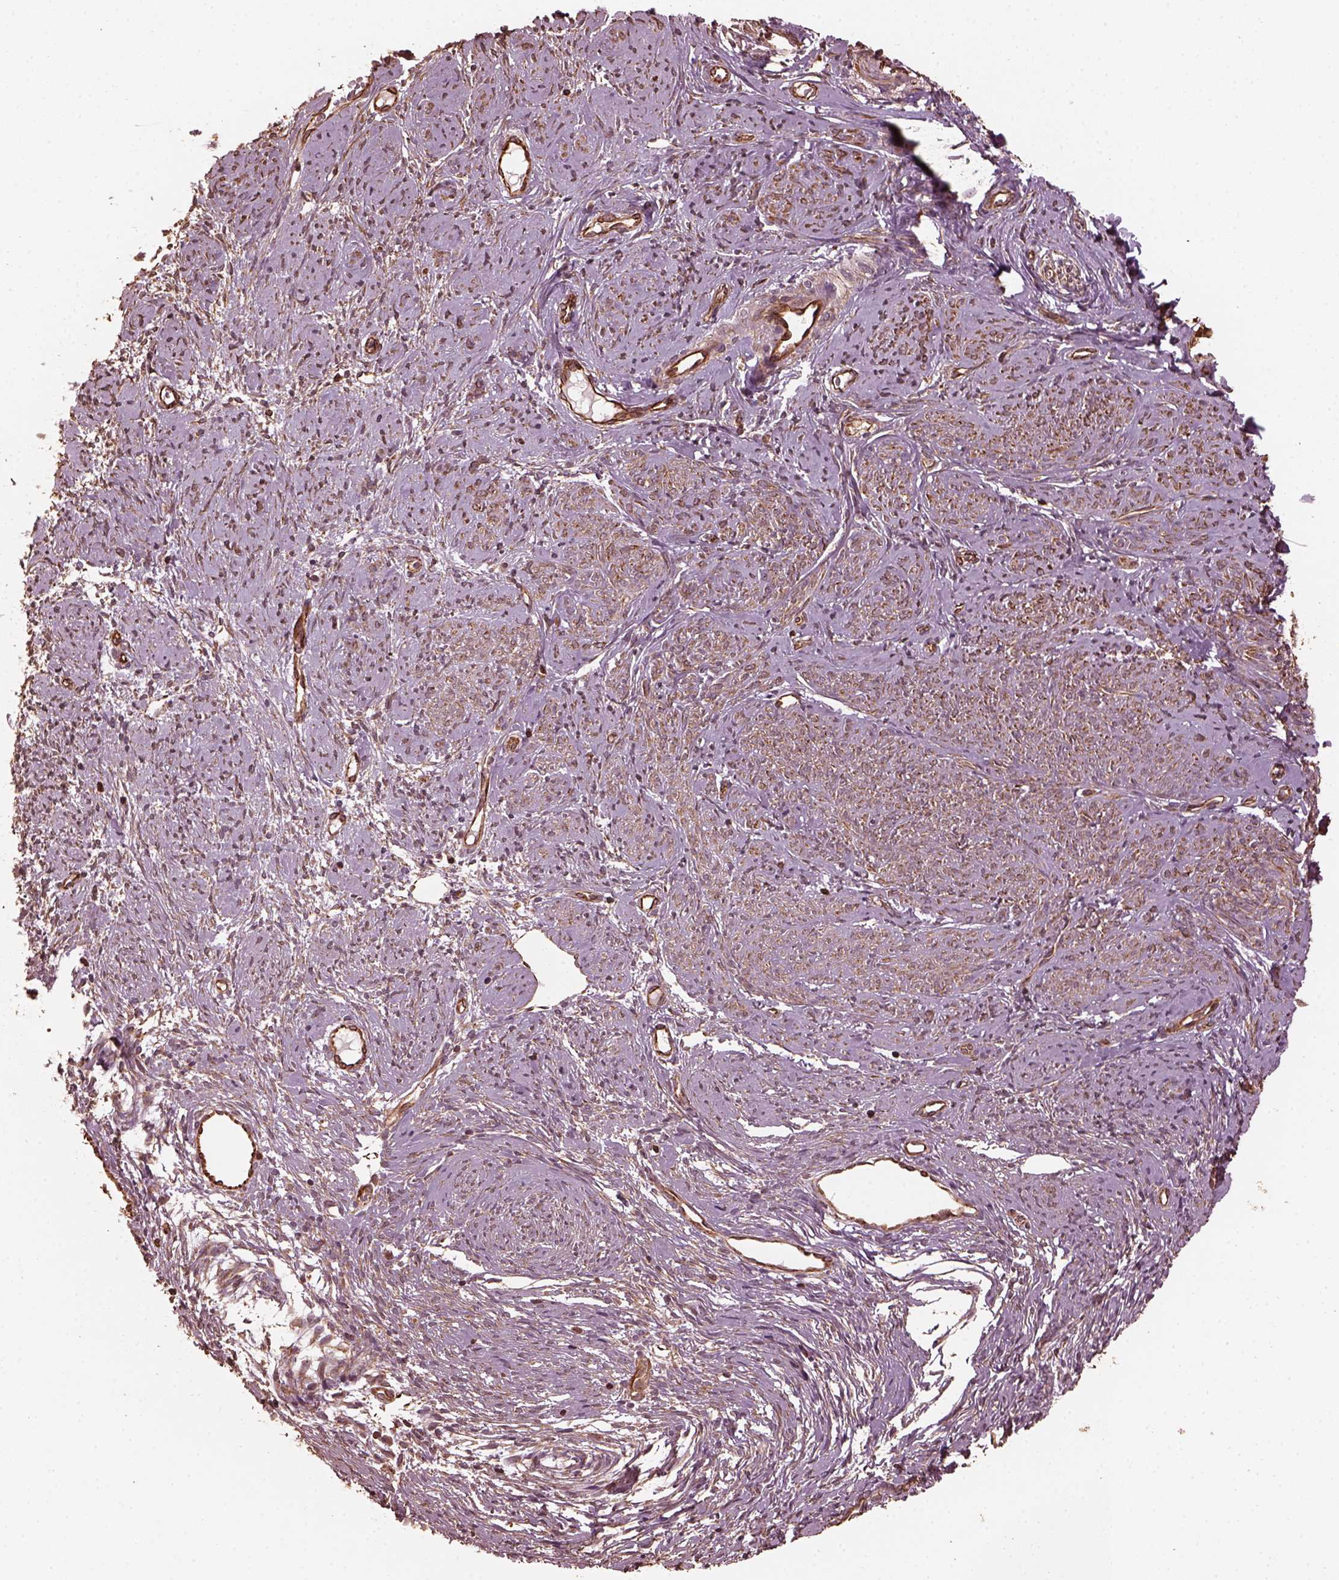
{"staining": {"intensity": "weak", "quantity": "25%-75%", "location": "cytoplasmic/membranous"}, "tissue": "smooth muscle", "cell_type": "Smooth muscle cells", "image_type": "normal", "snomed": [{"axis": "morphology", "description": "Normal tissue, NOS"}, {"axis": "topography", "description": "Smooth muscle"}], "caption": "Immunohistochemistry (IHC) photomicrograph of normal smooth muscle: smooth muscle stained using IHC reveals low levels of weak protein expression localized specifically in the cytoplasmic/membranous of smooth muscle cells, appearing as a cytoplasmic/membranous brown color.", "gene": "GTPBP1", "patient": {"sex": "female", "age": 48}}